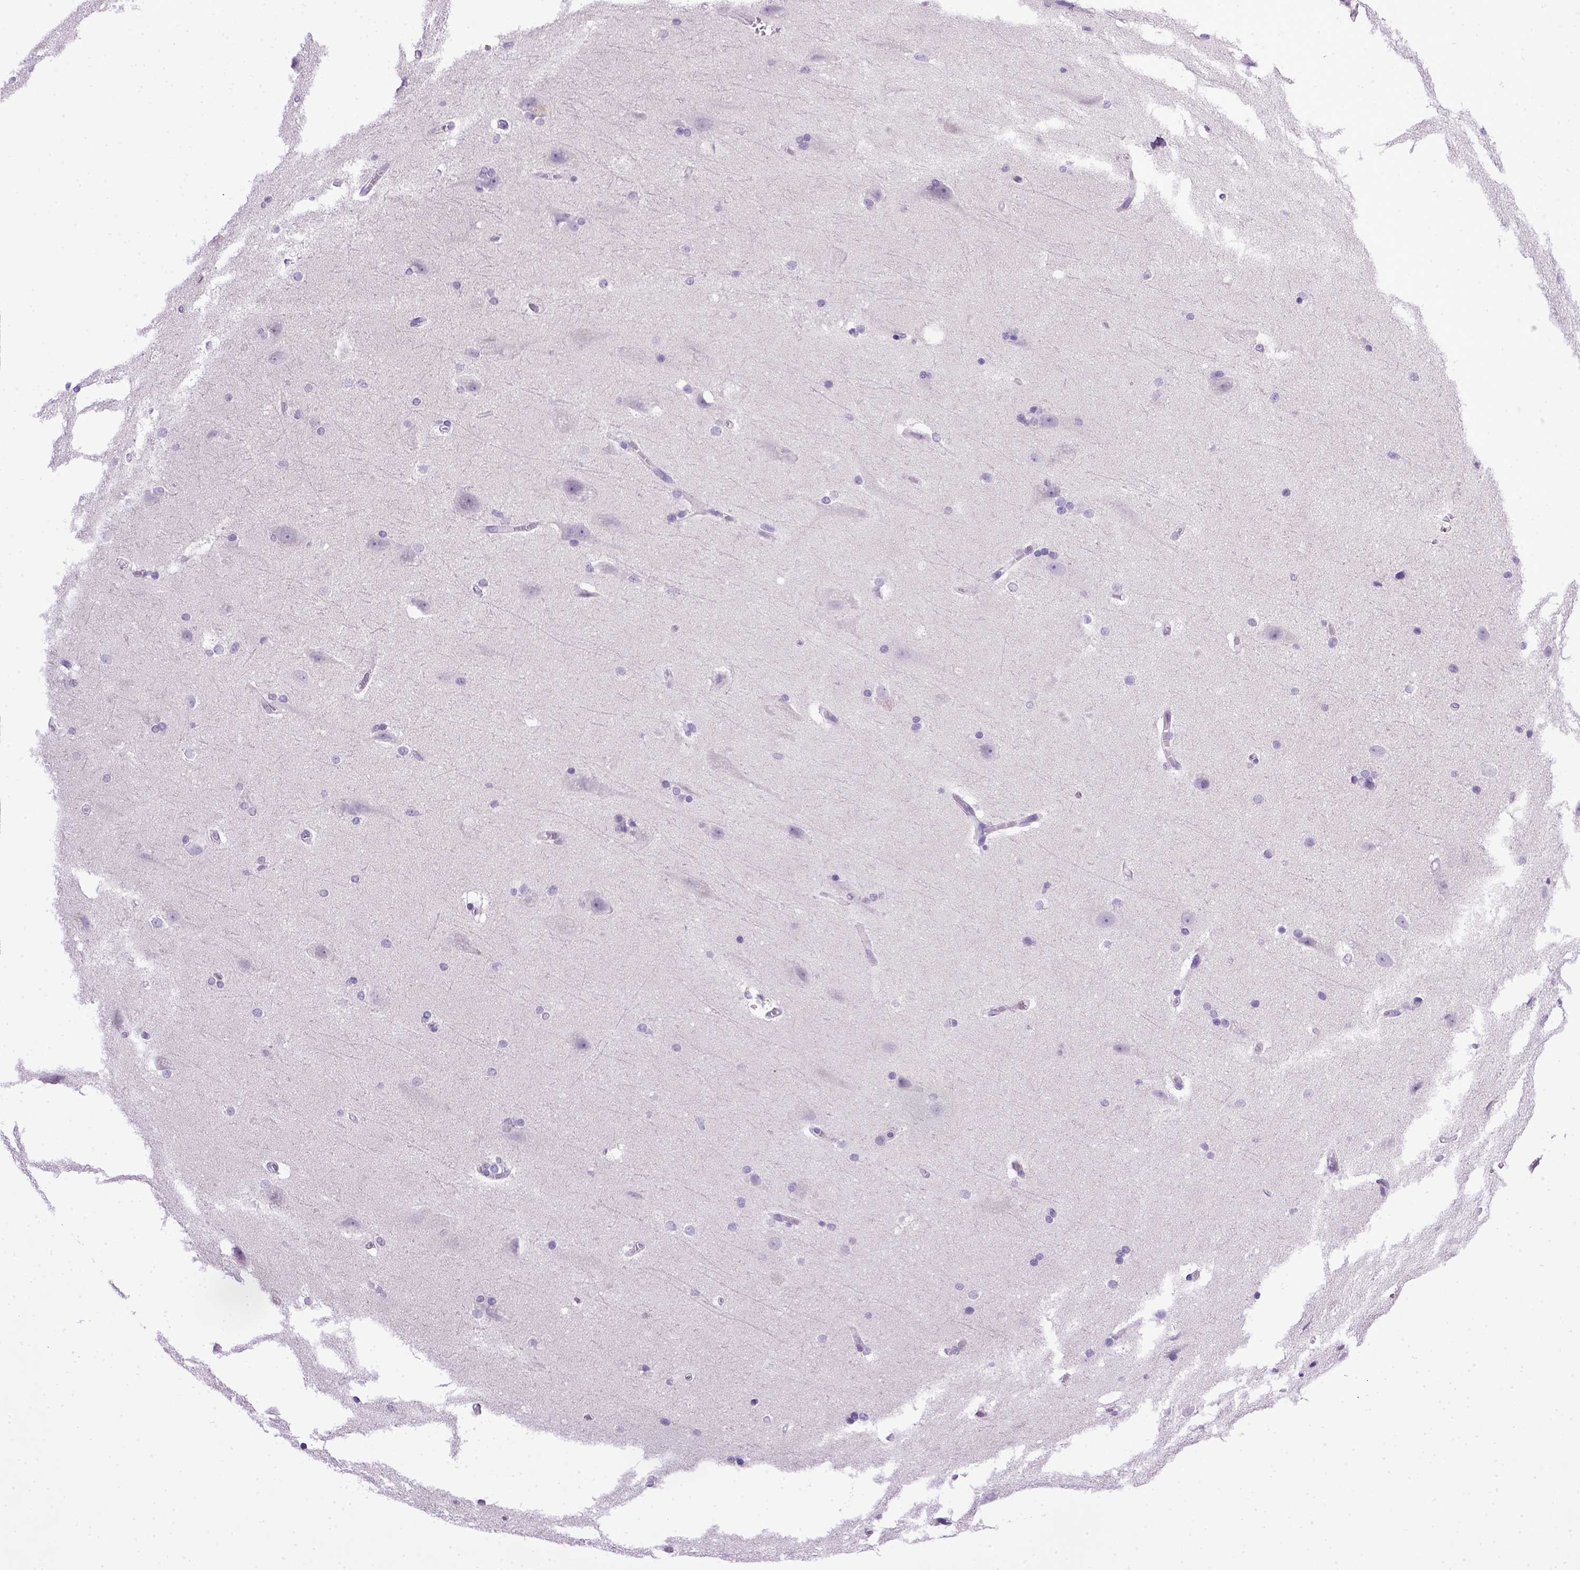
{"staining": {"intensity": "negative", "quantity": "none", "location": "none"}, "tissue": "hippocampus", "cell_type": "Glial cells", "image_type": "normal", "snomed": [{"axis": "morphology", "description": "Normal tissue, NOS"}, {"axis": "topography", "description": "Cerebral cortex"}, {"axis": "topography", "description": "Hippocampus"}], "caption": "Glial cells show no significant protein expression in unremarkable hippocampus.", "gene": "CDH1", "patient": {"sex": "female", "age": 19}}